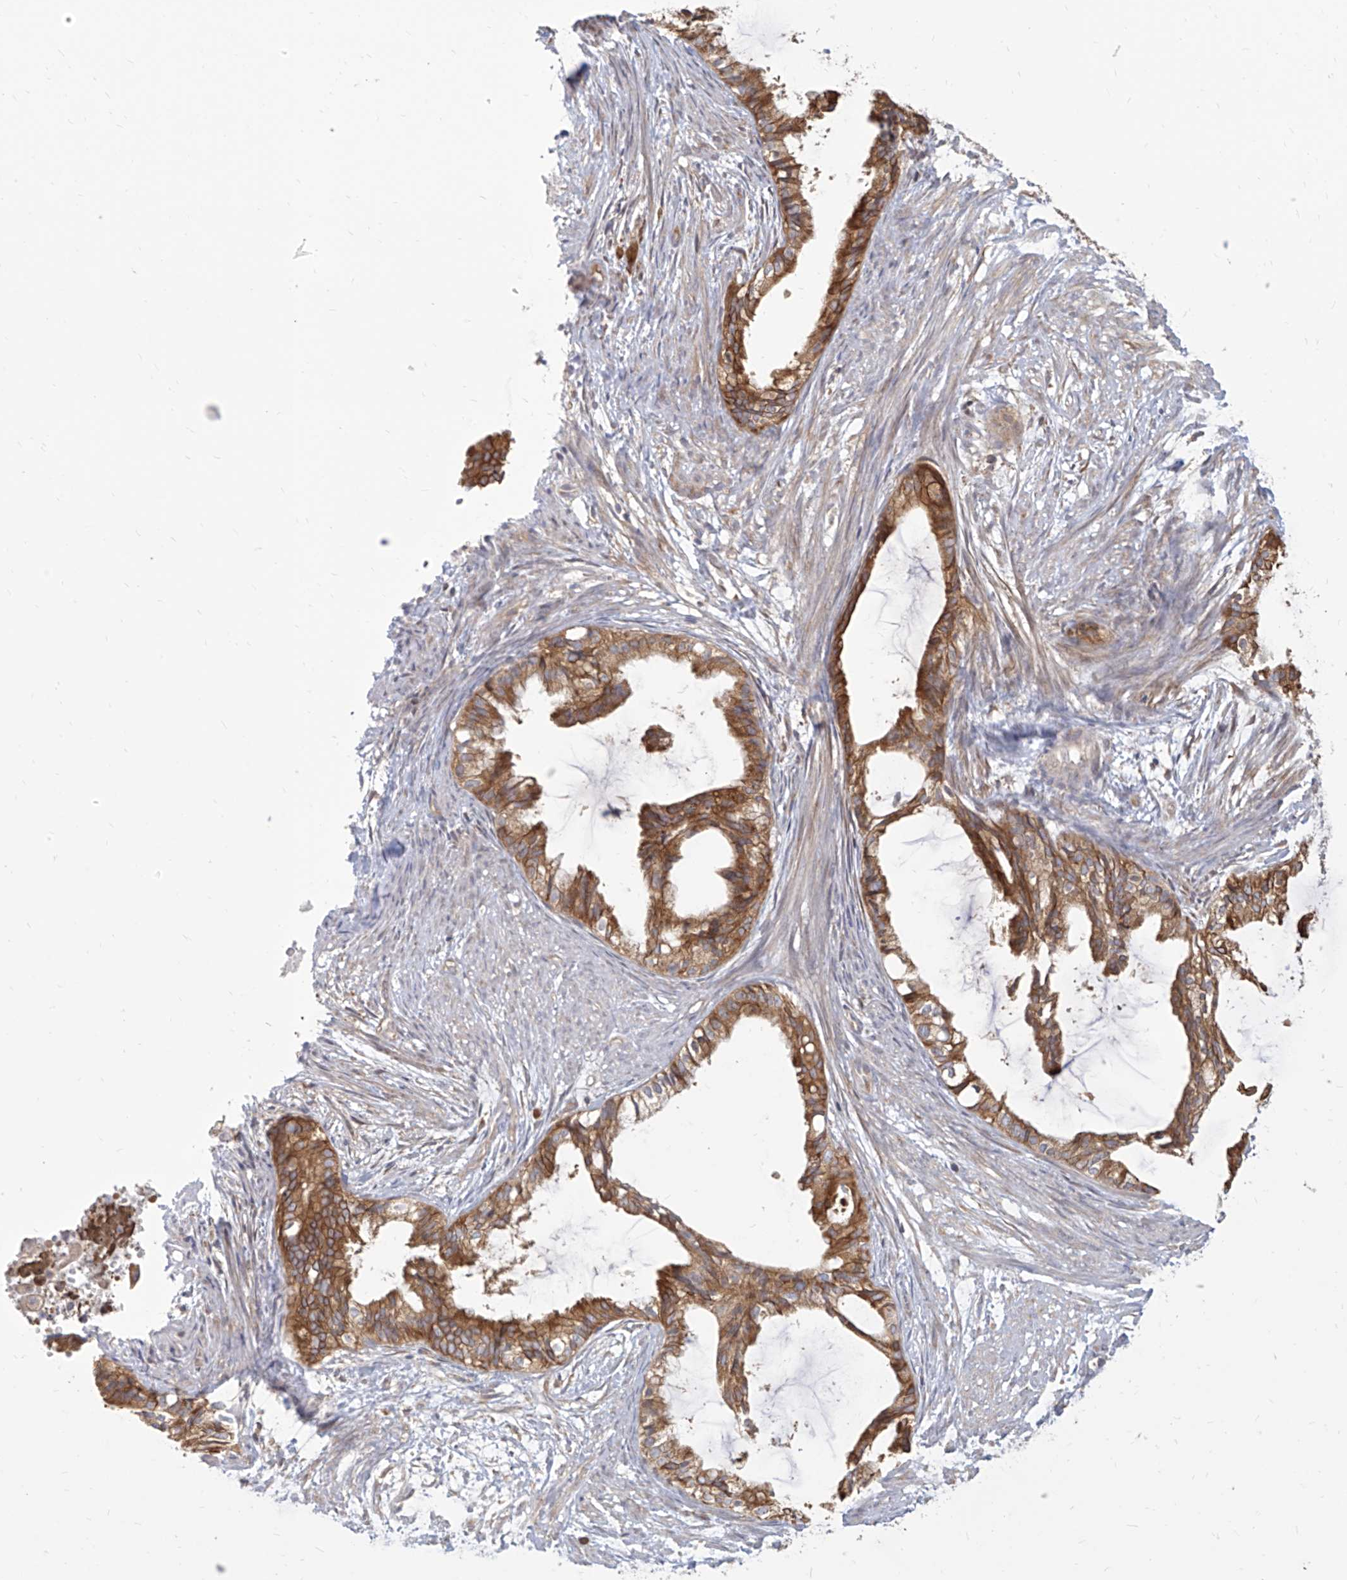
{"staining": {"intensity": "moderate", "quantity": ">75%", "location": "cytoplasmic/membranous"}, "tissue": "cervical cancer", "cell_type": "Tumor cells", "image_type": "cancer", "snomed": [{"axis": "morphology", "description": "Normal tissue, NOS"}, {"axis": "morphology", "description": "Adenocarcinoma, NOS"}, {"axis": "topography", "description": "Cervix"}, {"axis": "topography", "description": "Endometrium"}], "caption": "Cervical cancer stained with DAB (3,3'-diaminobenzidine) immunohistochemistry (IHC) shows medium levels of moderate cytoplasmic/membranous positivity in about >75% of tumor cells.", "gene": "FAM83B", "patient": {"sex": "female", "age": 86}}